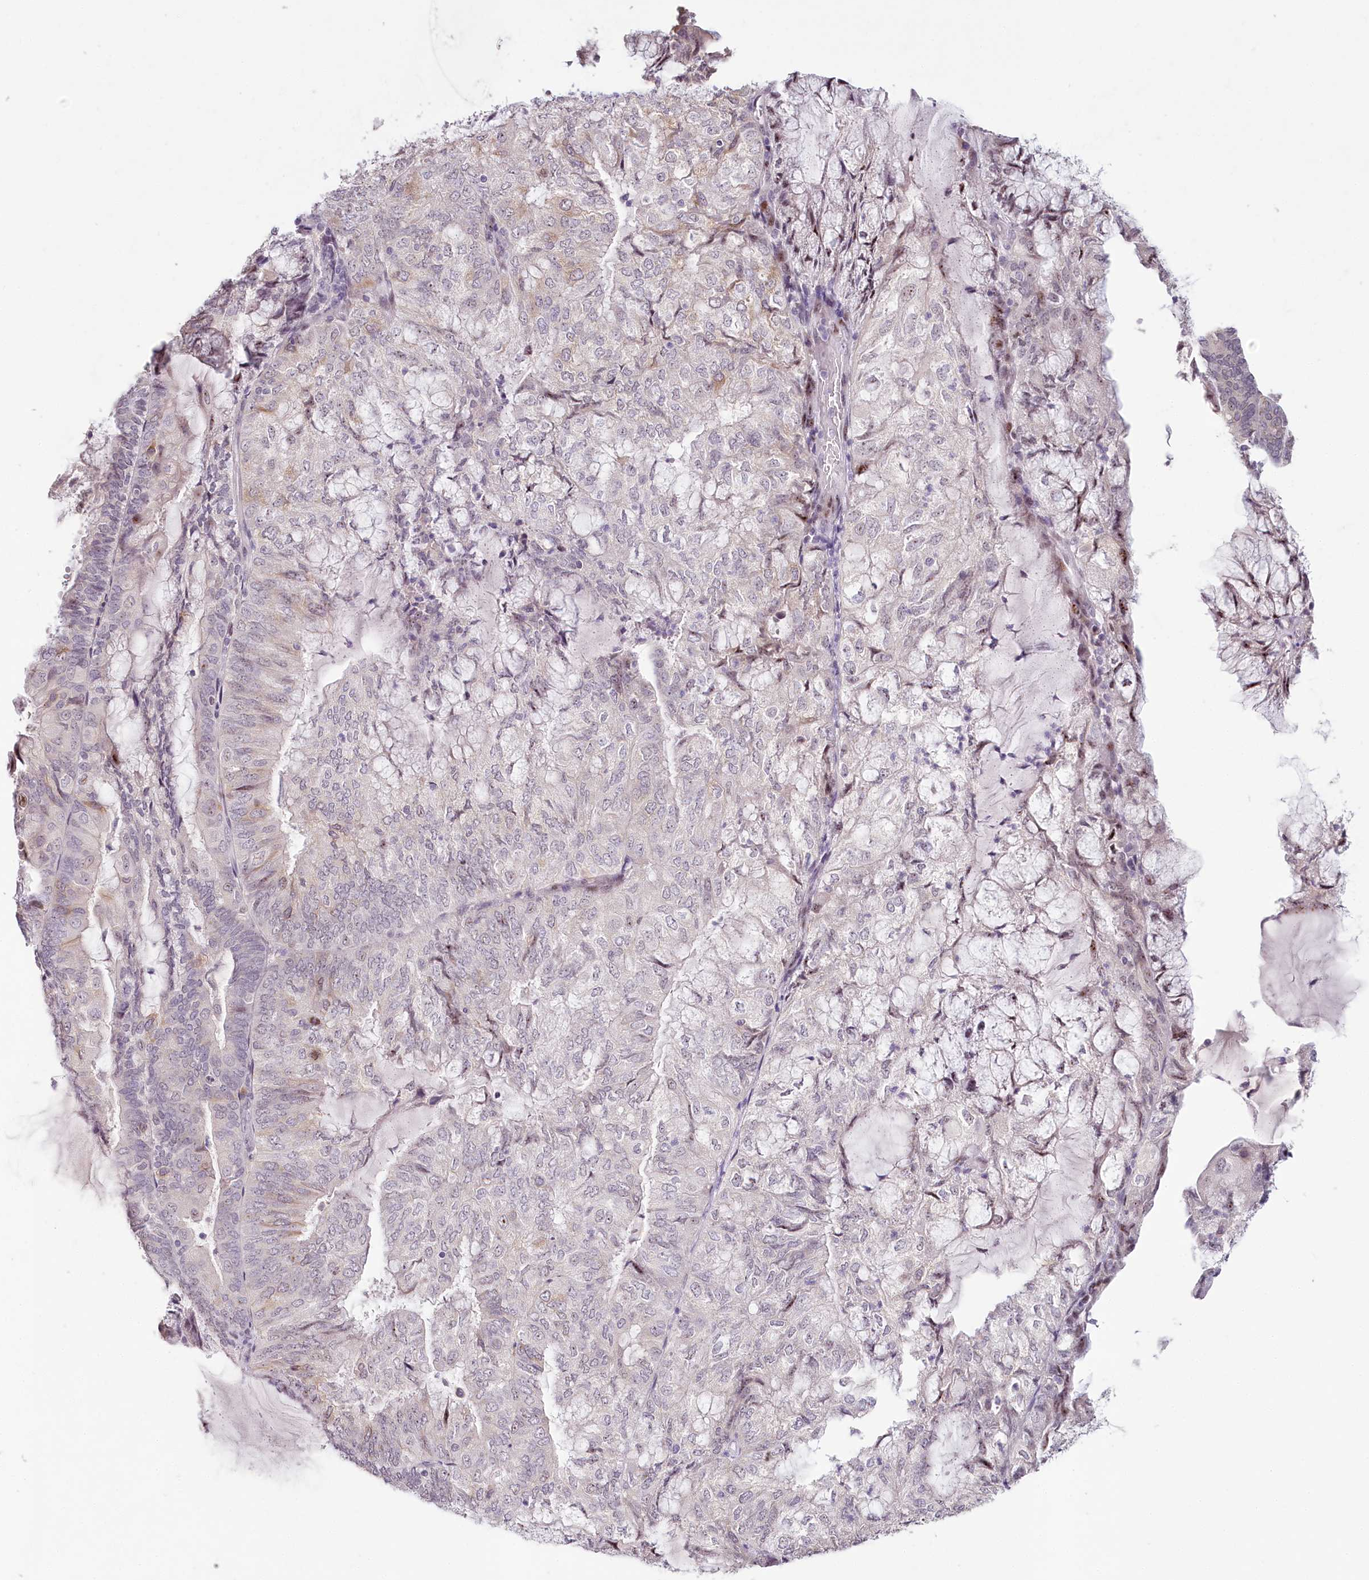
{"staining": {"intensity": "negative", "quantity": "none", "location": "none"}, "tissue": "endometrial cancer", "cell_type": "Tumor cells", "image_type": "cancer", "snomed": [{"axis": "morphology", "description": "Adenocarcinoma, NOS"}, {"axis": "topography", "description": "Endometrium"}], "caption": "Tumor cells show no significant staining in endometrial cancer. (DAB immunohistochemistry (IHC) visualized using brightfield microscopy, high magnification).", "gene": "HPD", "patient": {"sex": "female", "age": 81}}